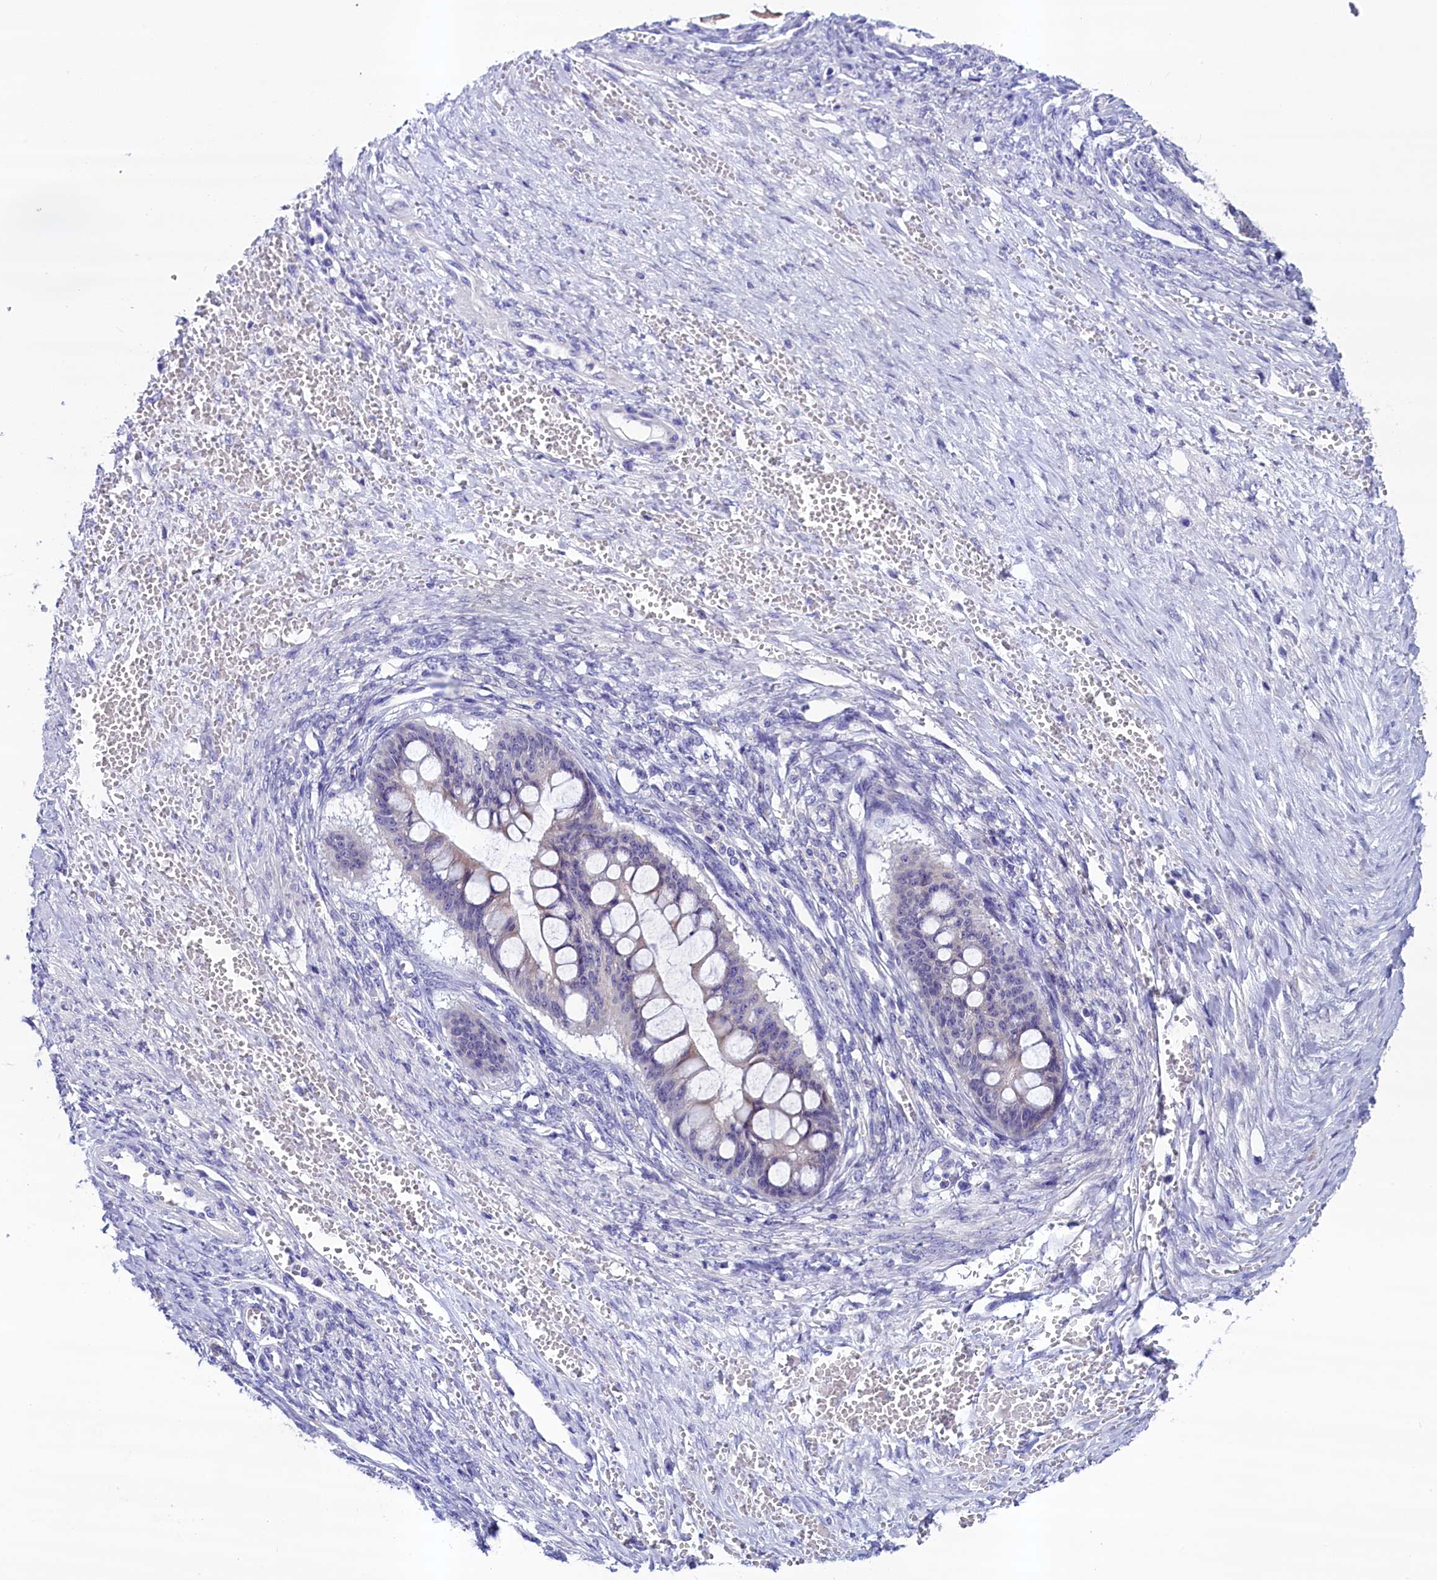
{"staining": {"intensity": "negative", "quantity": "none", "location": "none"}, "tissue": "ovarian cancer", "cell_type": "Tumor cells", "image_type": "cancer", "snomed": [{"axis": "morphology", "description": "Cystadenocarcinoma, mucinous, NOS"}, {"axis": "topography", "description": "Ovary"}], "caption": "Tumor cells show no significant staining in mucinous cystadenocarcinoma (ovarian).", "gene": "SCD5", "patient": {"sex": "female", "age": 73}}